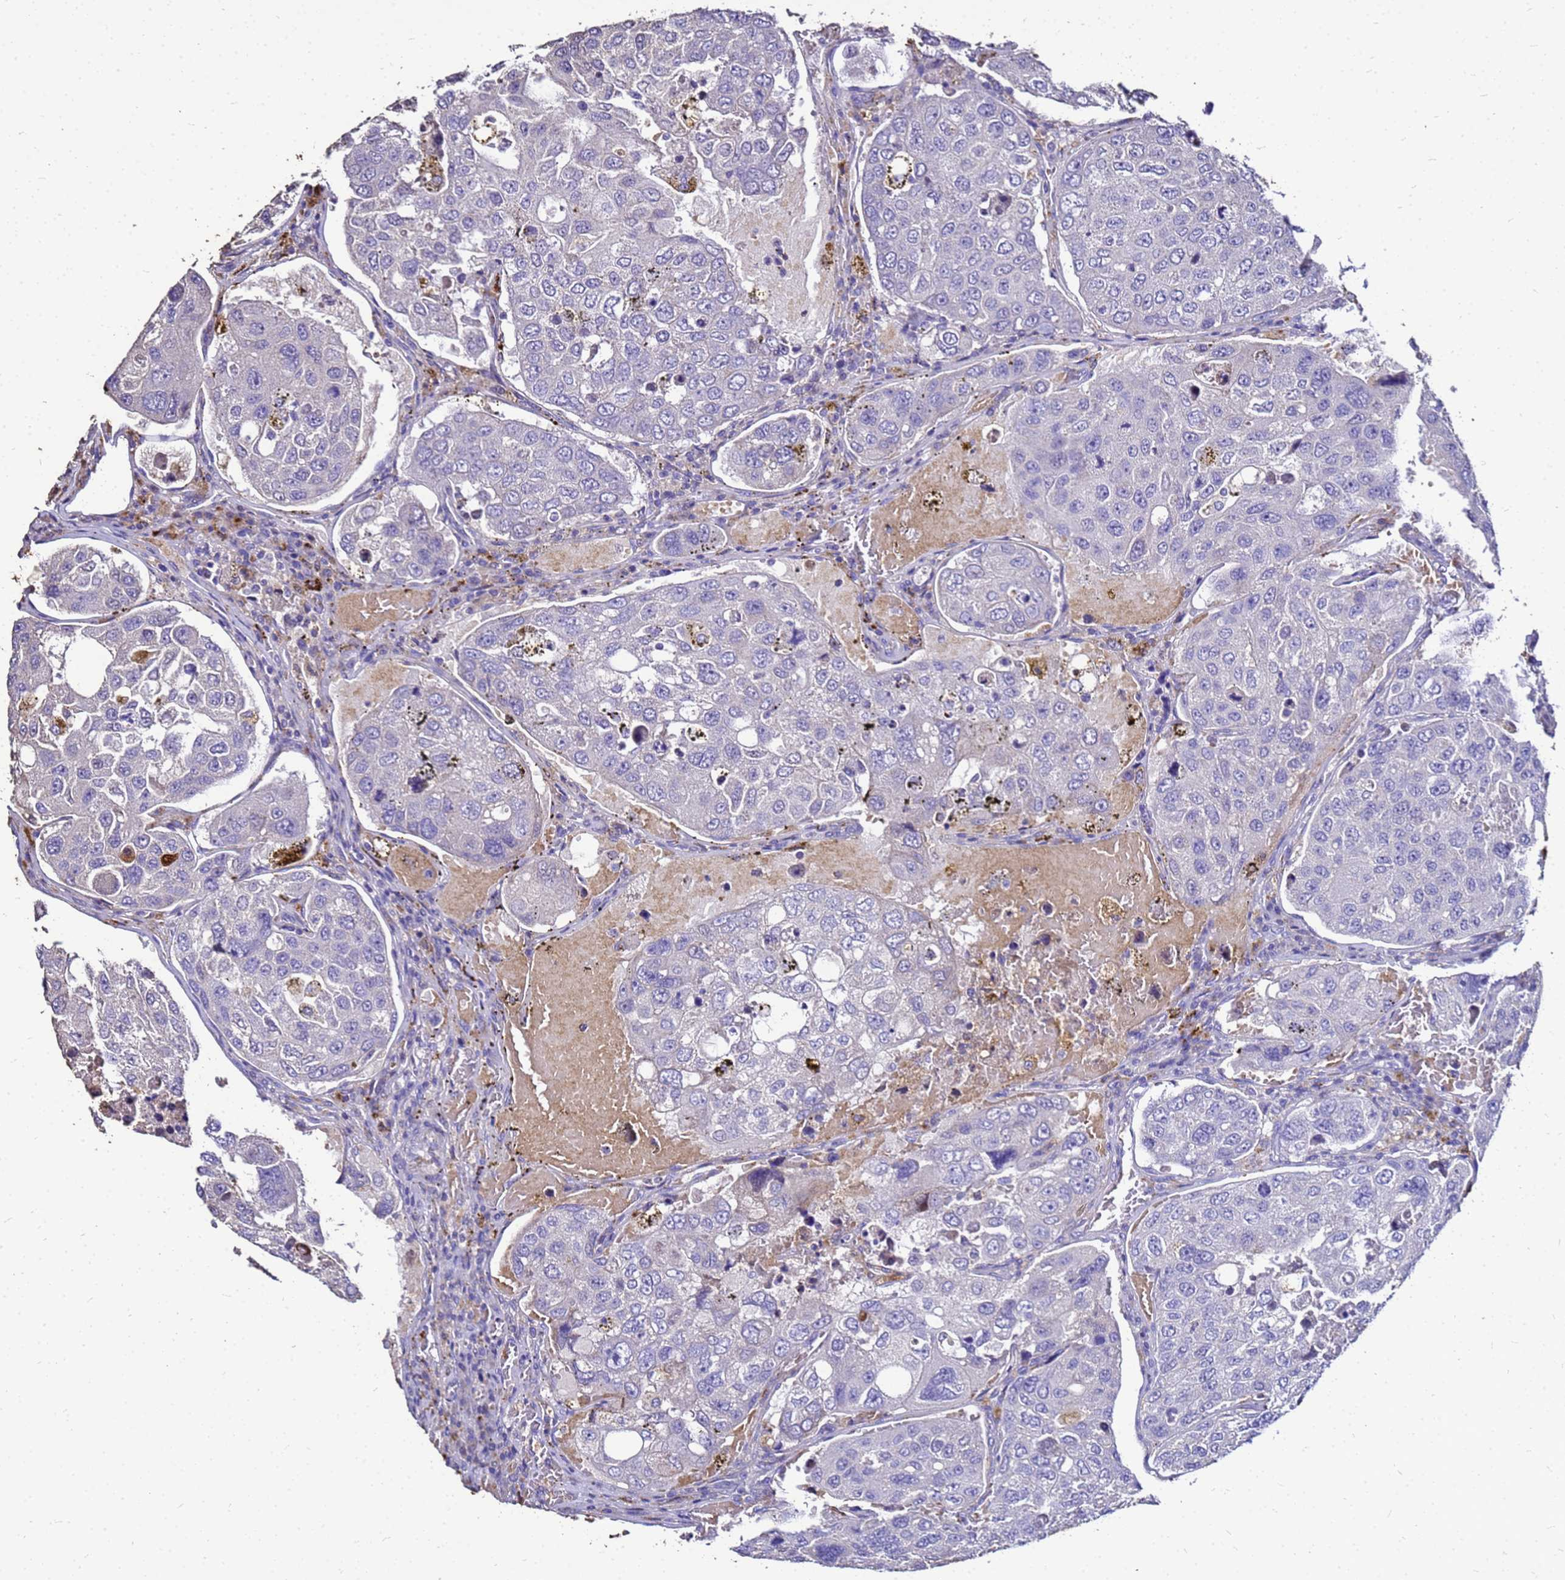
{"staining": {"intensity": "negative", "quantity": "none", "location": "none"}, "tissue": "urothelial cancer", "cell_type": "Tumor cells", "image_type": "cancer", "snomed": [{"axis": "morphology", "description": "Urothelial carcinoma, High grade"}, {"axis": "topography", "description": "Lymph node"}, {"axis": "topography", "description": "Urinary bladder"}], "caption": "Micrograph shows no significant protein expression in tumor cells of urothelial cancer. (DAB immunohistochemistry (IHC) visualized using brightfield microscopy, high magnification).", "gene": "S100A2", "patient": {"sex": "male", "age": 51}}